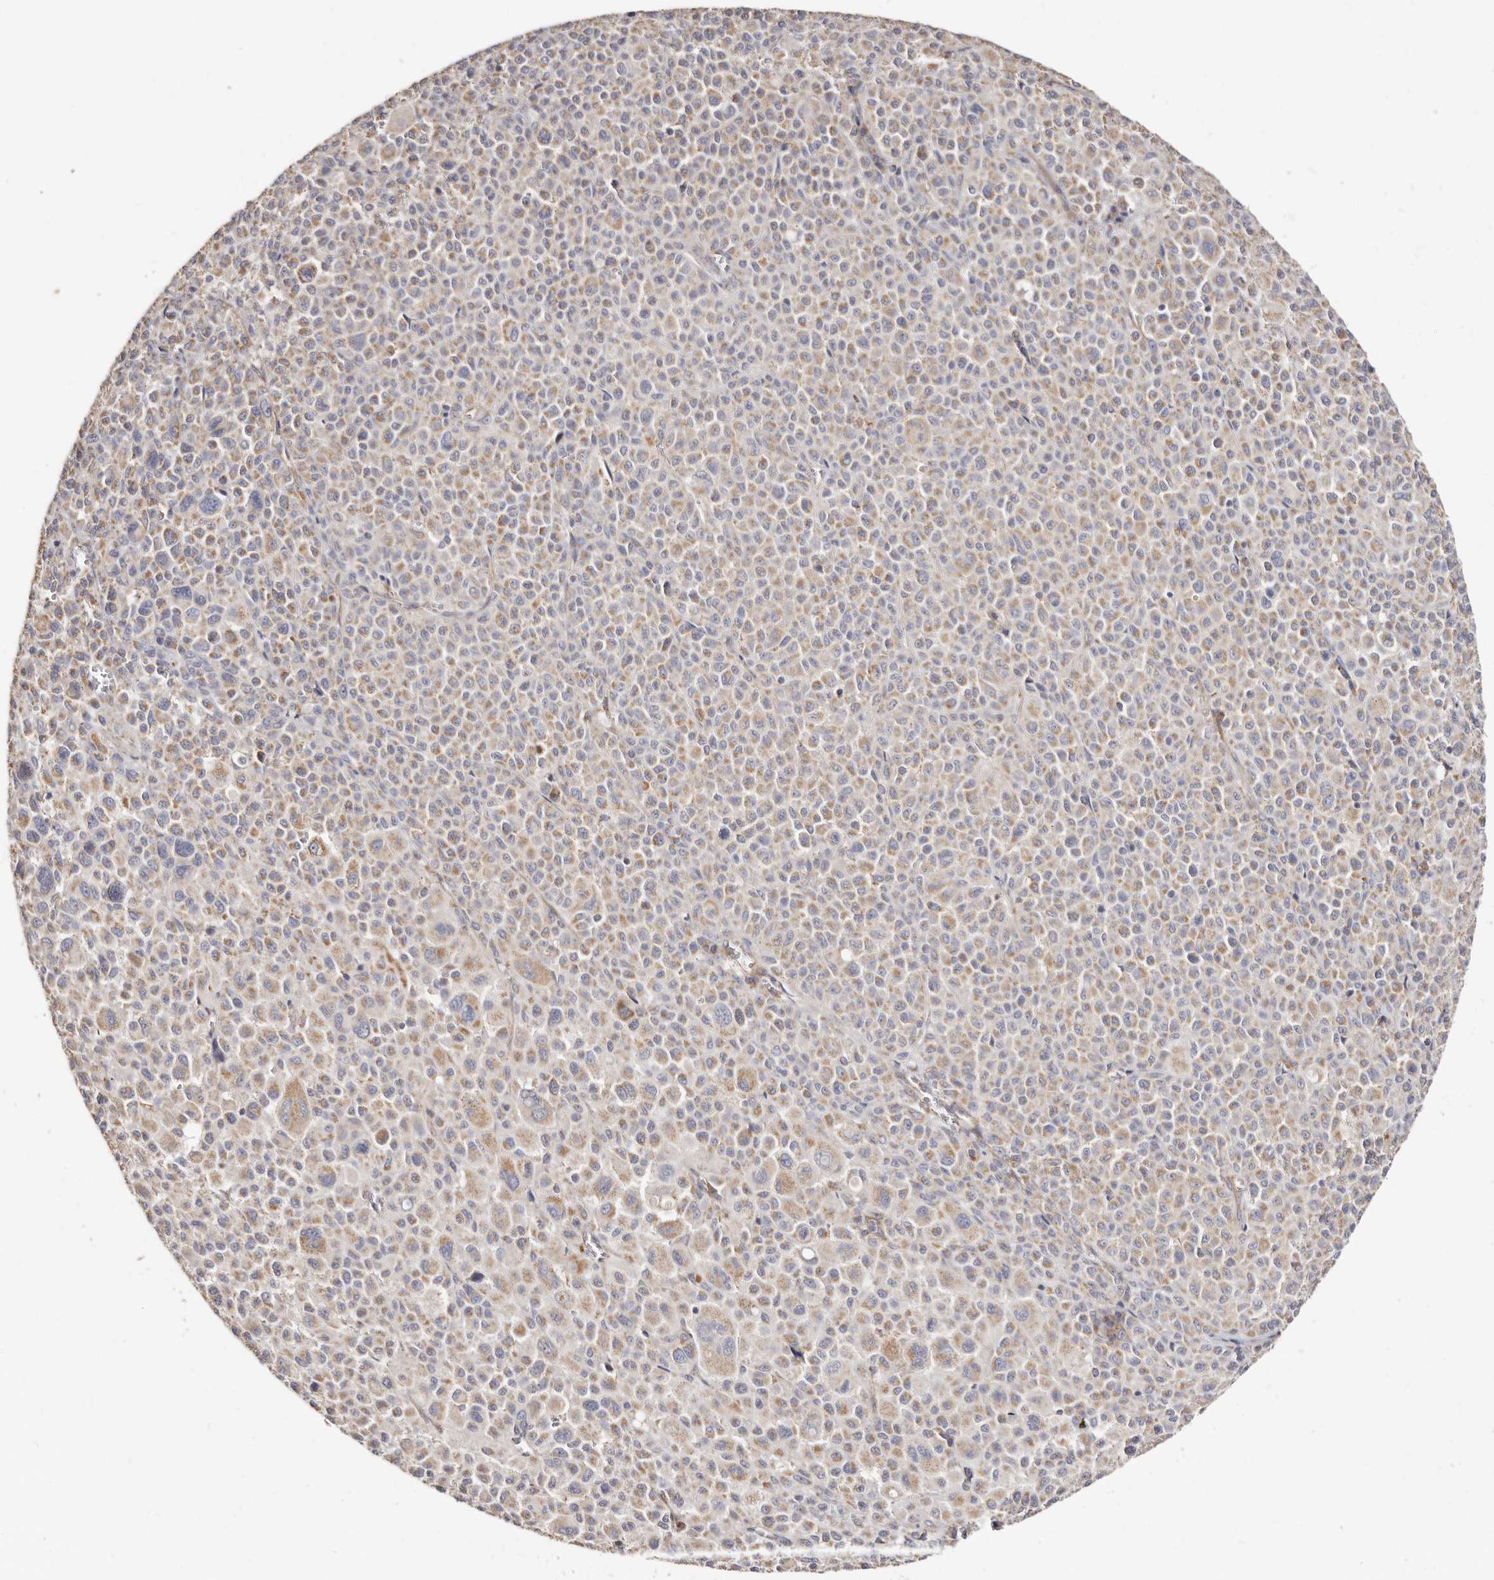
{"staining": {"intensity": "weak", "quantity": ">75%", "location": "cytoplasmic/membranous"}, "tissue": "melanoma", "cell_type": "Tumor cells", "image_type": "cancer", "snomed": [{"axis": "morphology", "description": "Malignant melanoma, Metastatic site"}, {"axis": "topography", "description": "Skin"}], "caption": "DAB (3,3'-diaminobenzidine) immunohistochemical staining of human malignant melanoma (metastatic site) displays weak cytoplasmic/membranous protein positivity in approximately >75% of tumor cells.", "gene": "BAIAP2L1", "patient": {"sex": "female", "age": 74}}